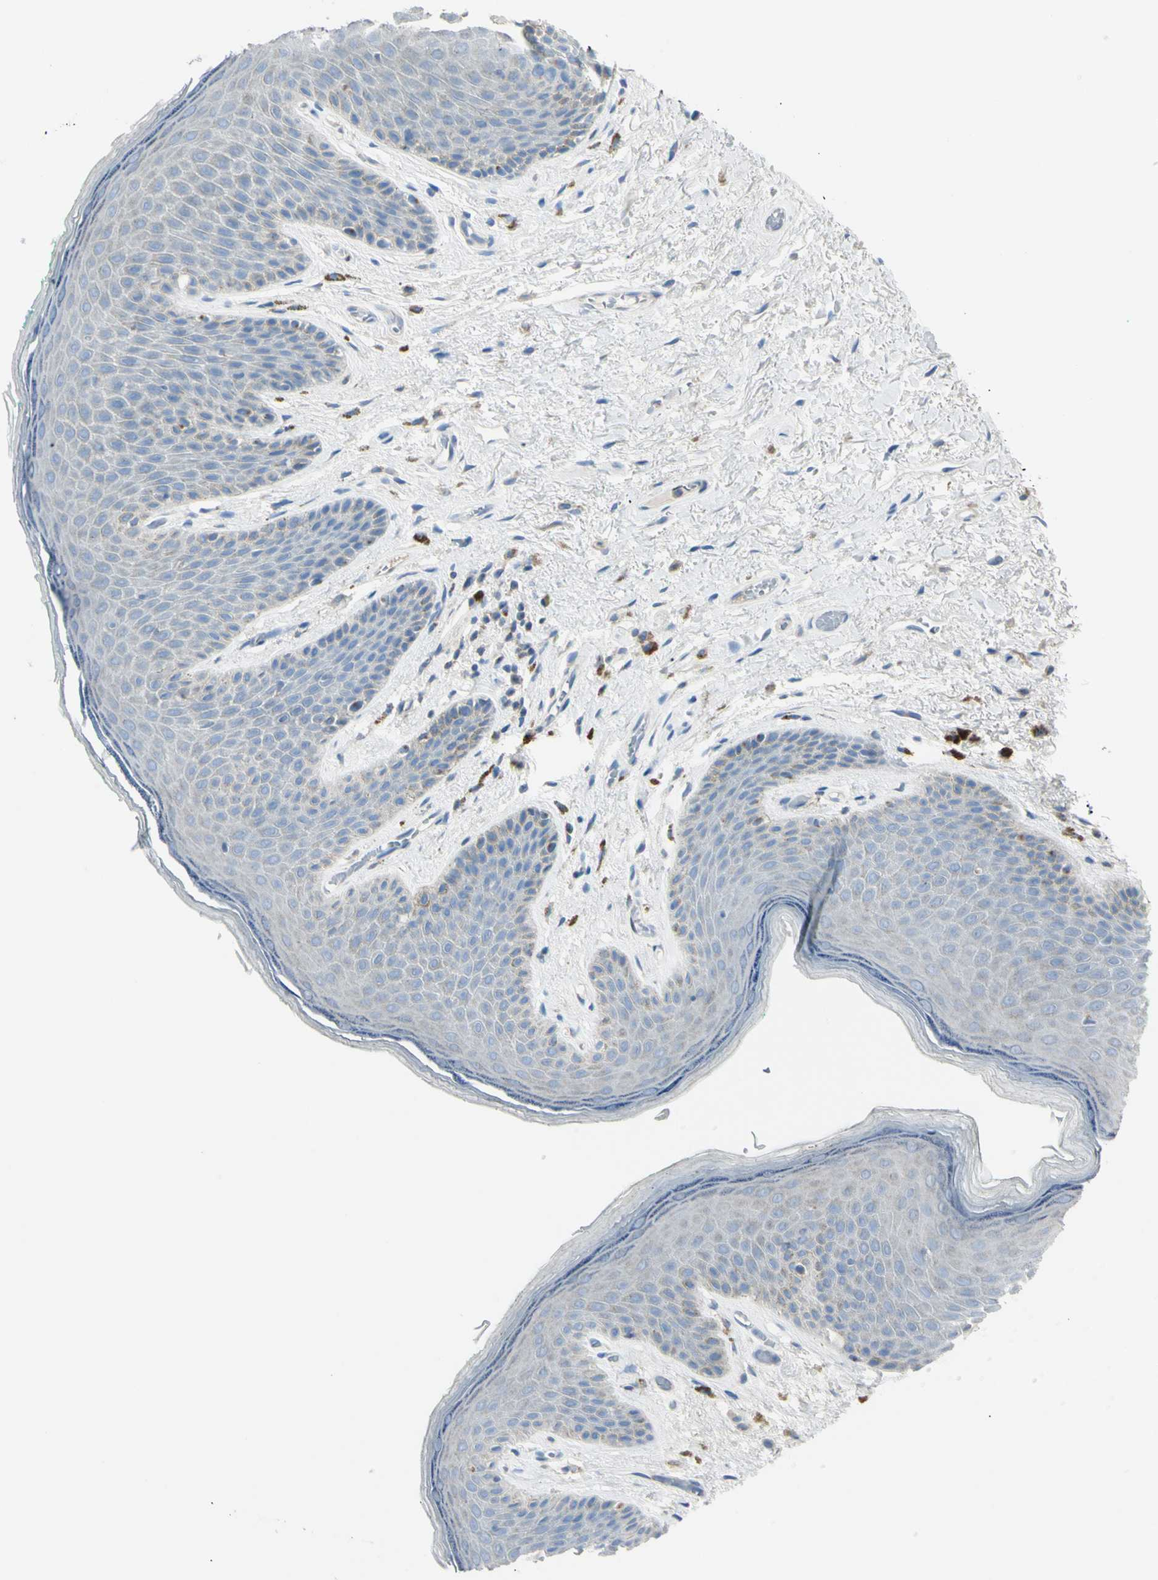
{"staining": {"intensity": "negative", "quantity": "none", "location": "none"}, "tissue": "skin", "cell_type": "Epidermal cells", "image_type": "normal", "snomed": [{"axis": "morphology", "description": "Normal tissue, NOS"}, {"axis": "topography", "description": "Anal"}], "caption": "Epidermal cells are negative for brown protein staining in unremarkable skin.", "gene": "B4GALT3", "patient": {"sex": "male", "age": 74}}